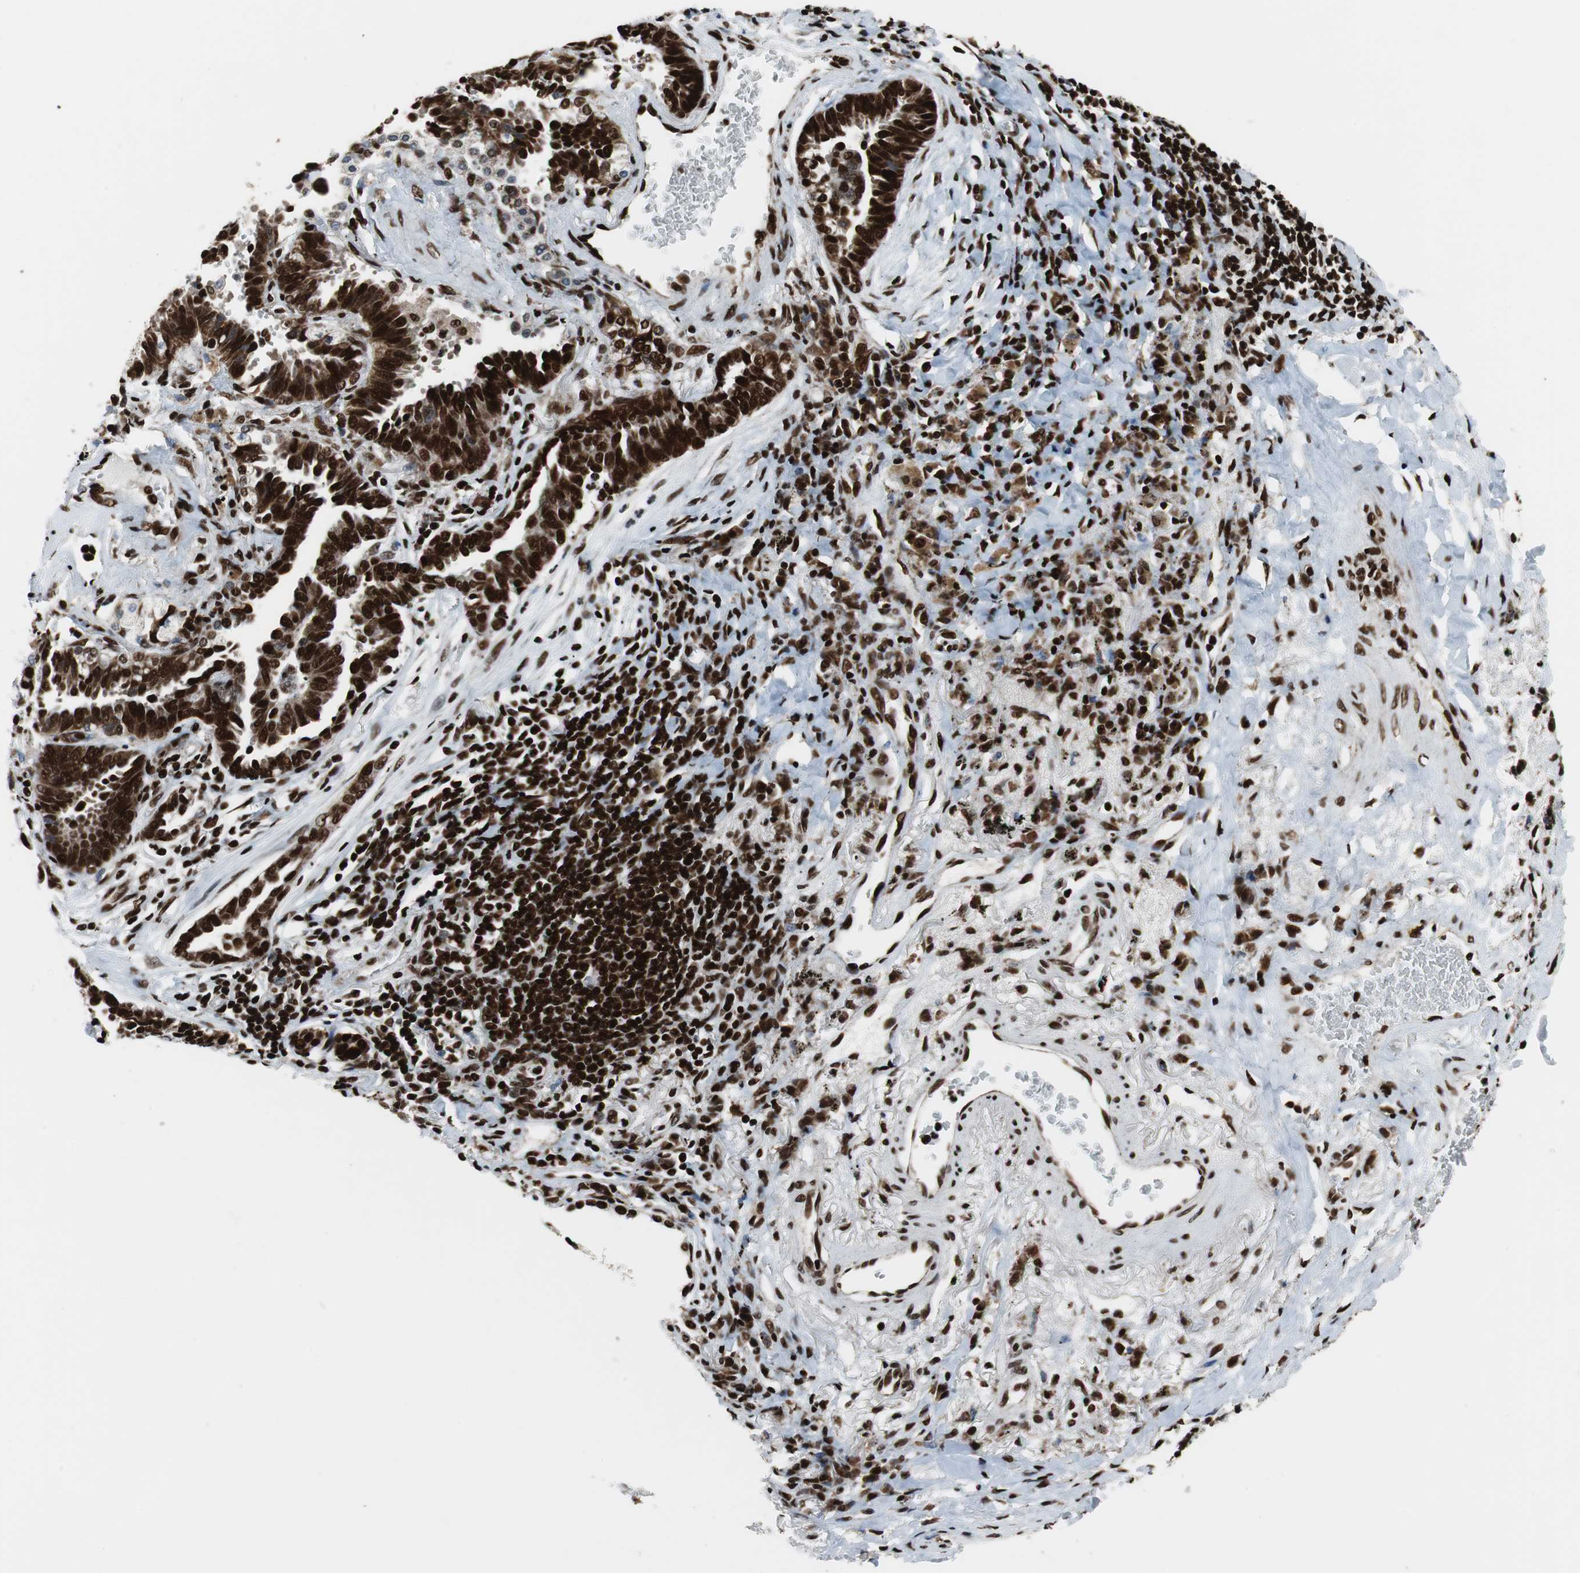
{"staining": {"intensity": "strong", "quantity": ">75%", "location": "cytoplasmic/membranous,nuclear"}, "tissue": "lung cancer", "cell_type": "Tumor cells", "image_type": "cancer", "snomed": [{"axis": "morphology", "description": "Adenocarcinoma, NOS"}, {"axis": "topography", "description": "Lung"}], "caption": "A micrograph of human adenocarcinoma (lung) stained for a protein shows strong cytoplasmic/membranous and nuclear brown staining in tumor cells.", "gene": "HDAC1", "patient": {"sex": "female", "age": 64}}